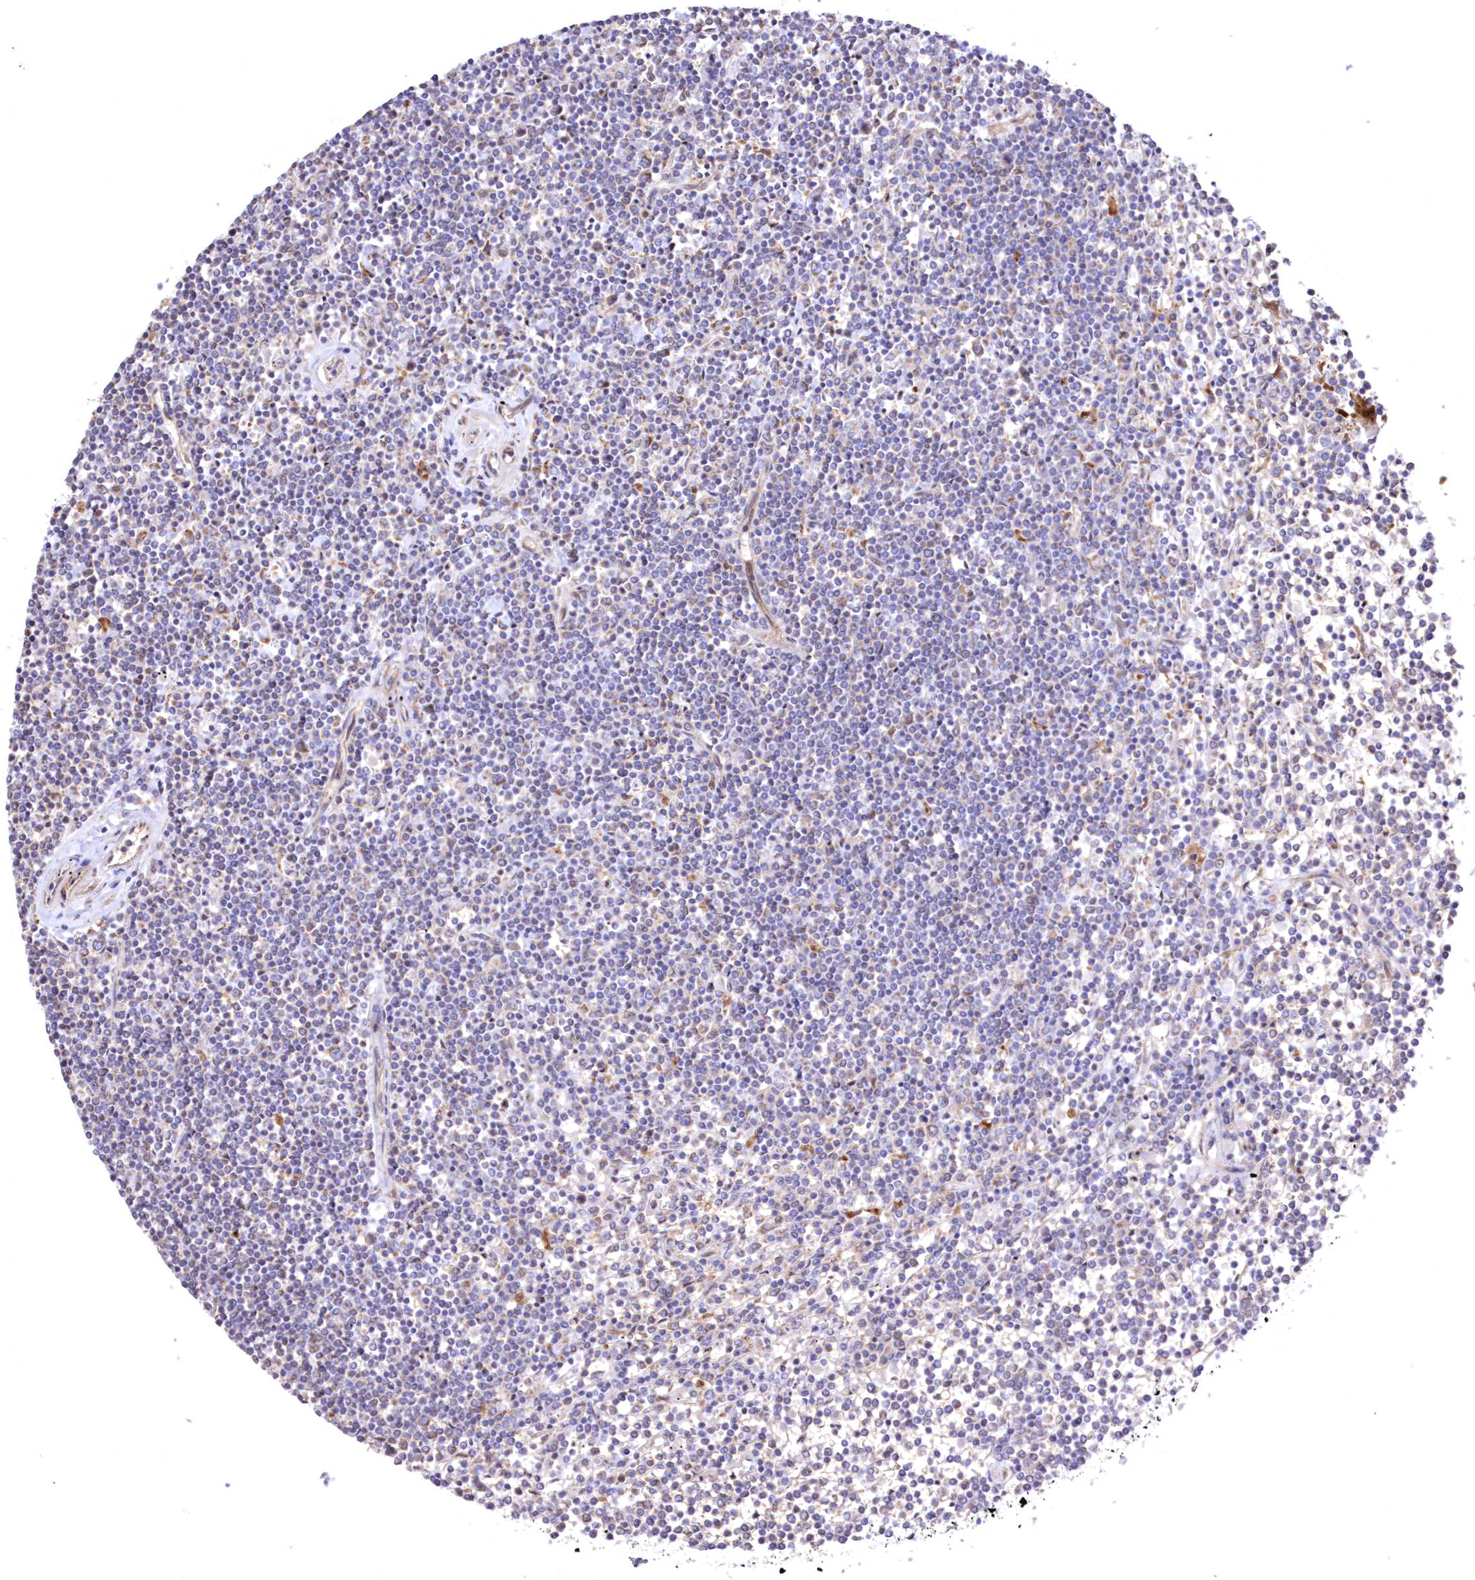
{"staining": {"intensity": "negative", "quantity": "none", "location": "none"}, "tissue": "lymphoma", "cell_type": "Tumor cells", "image_type": "cancer", "snomed": [{"axis": "morphology", "description": "Malignant lymphoma, non-Hodgkin's type, Low grade"}, {"axis": "topography", "description": "Spleen"}], "caption": "This is an IHC micrograph of malignant lymphoma, non-Hodgkin's type (low-grade). There is no expression in tumor cells.", "gene": "FCHO2", "patient": {"sex": "female", "age": 19}}